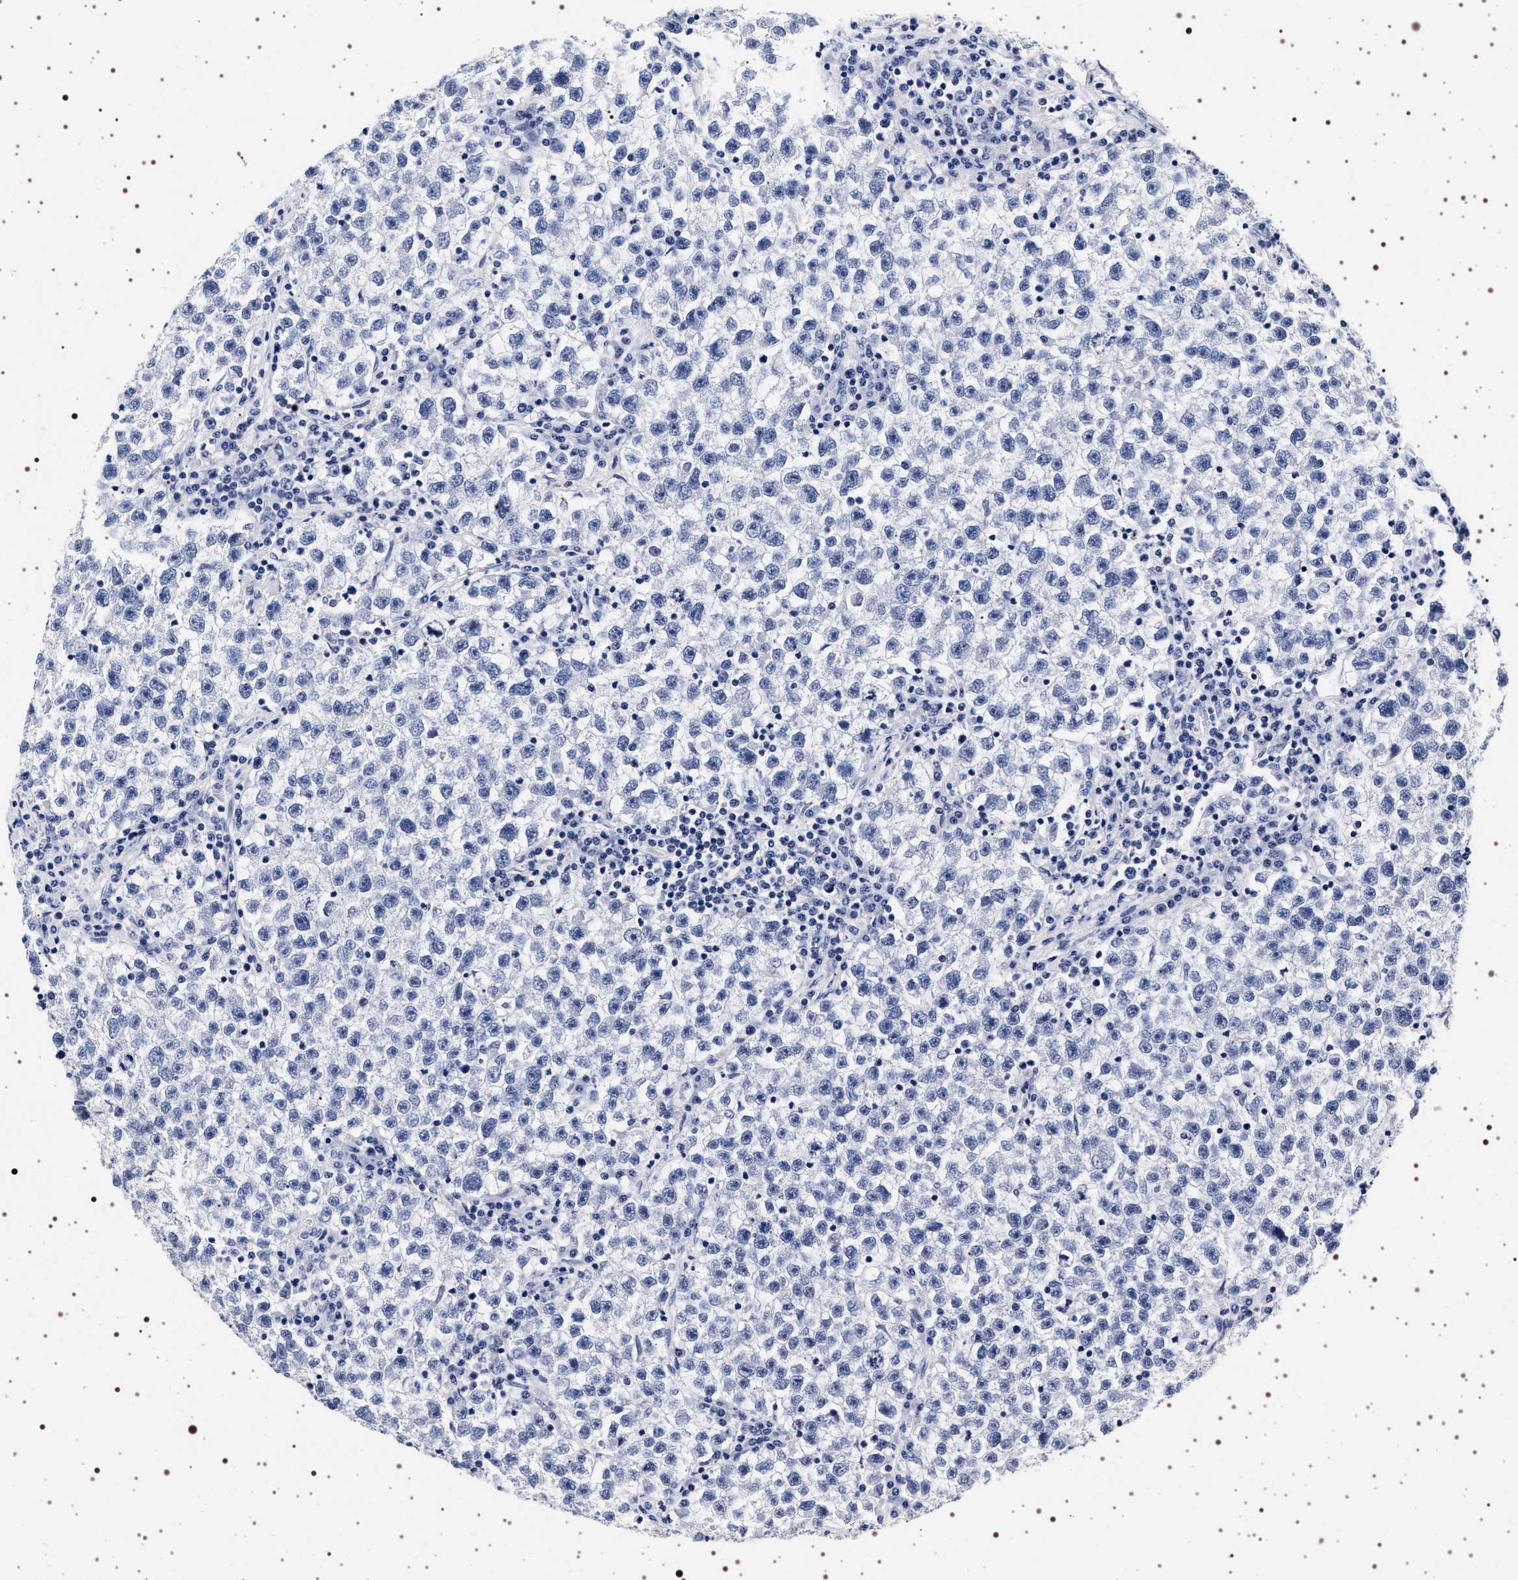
{"staining": {"intensity": "negative", "quantity": "none", "location": "none"}, "tissue": "testis cancer", "cell_type": "Tumor cells", "image_type": "cancer", "snomed": [{"axis": "morphology", "description": "Seminoma, NOS"}, {"axis": "topography", "description": "Testis"}], "caption": "Protein analysis of testis cancer shows no significant positivity in tumor cells.", "gene": "SYN1", "patient": {"sex": "male", "age": 22}}